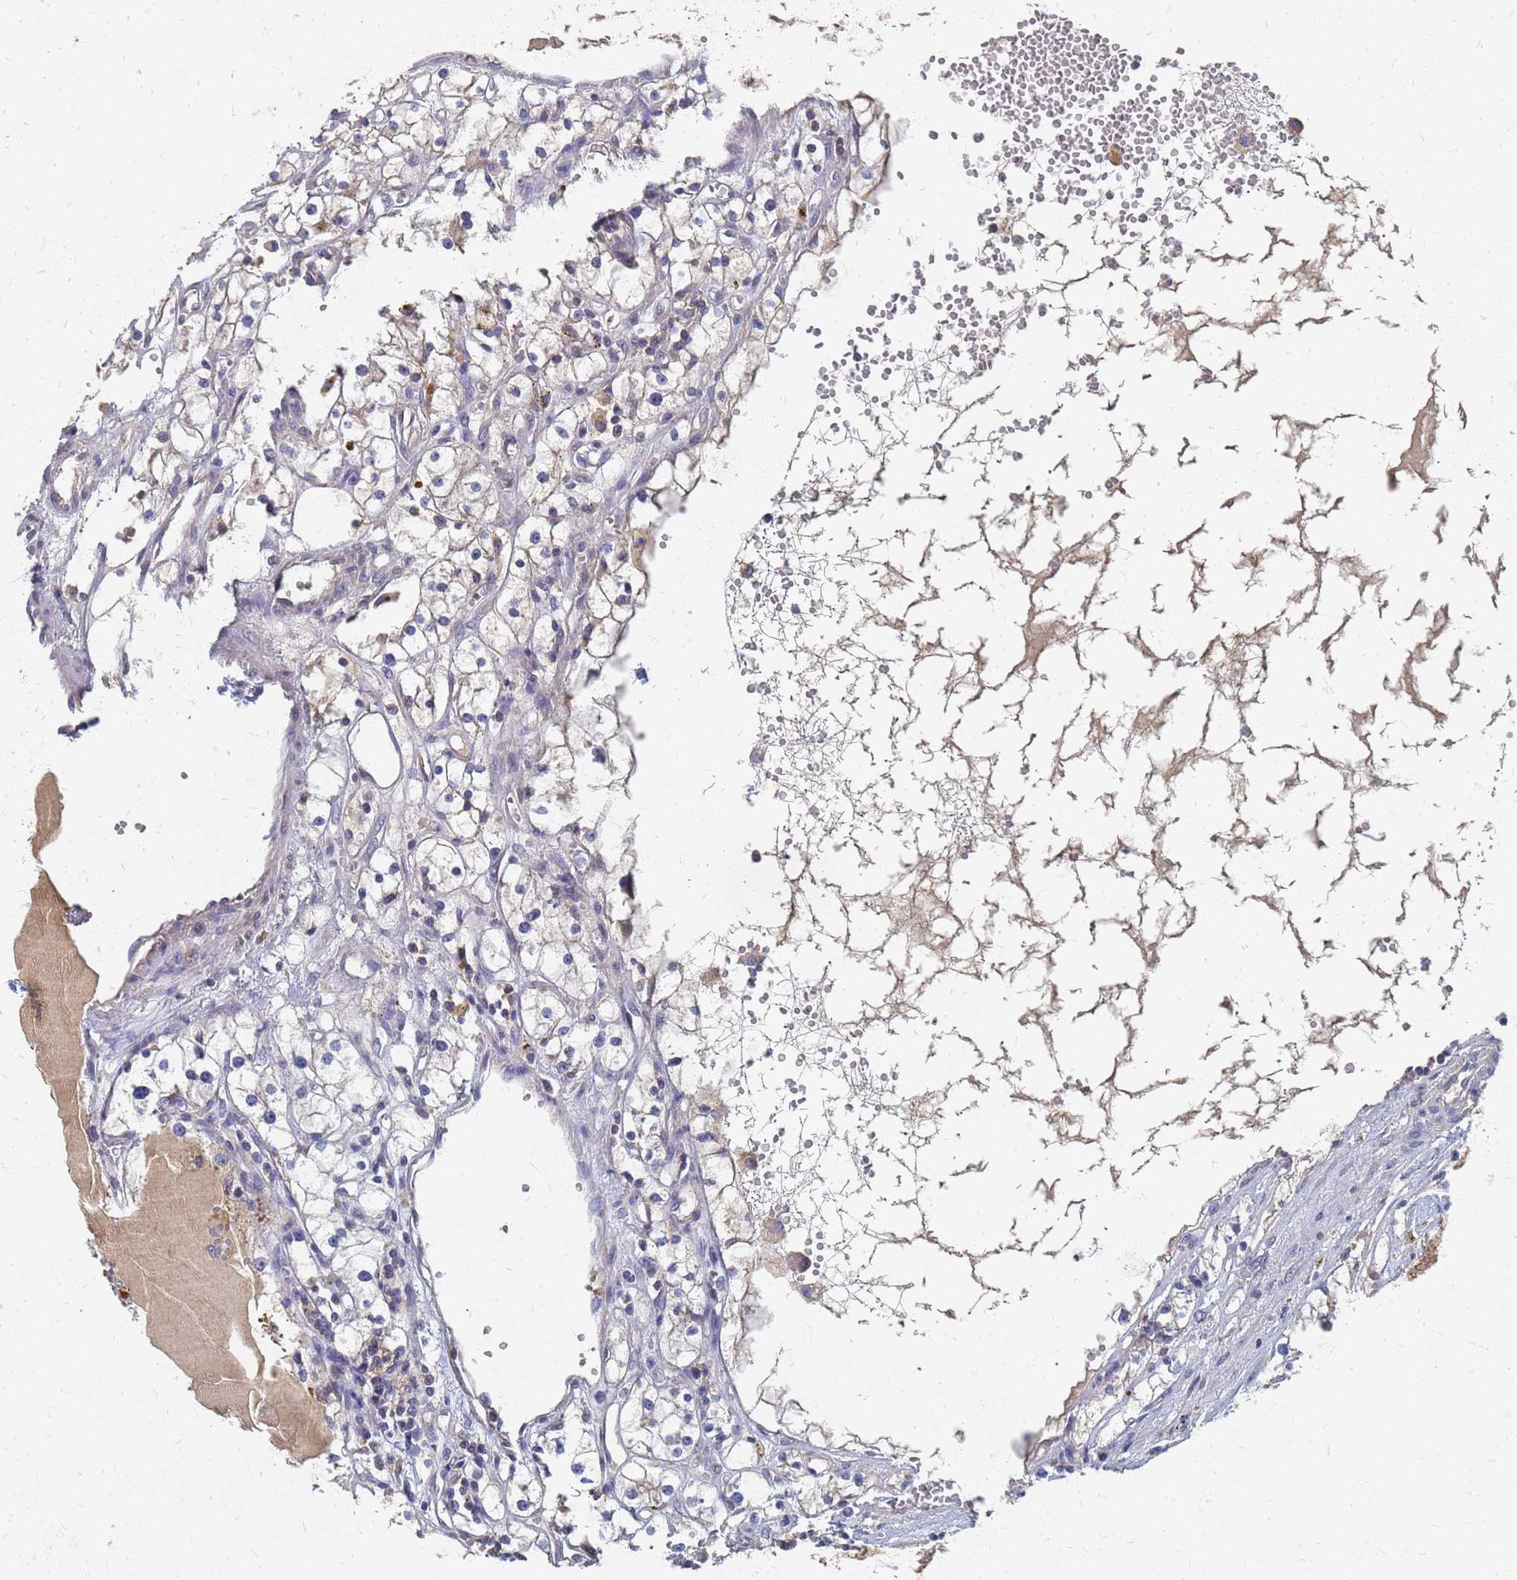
{"staining": {"intensity": "negative", "quantity": "none", "location": "none"}, "tissue": "renal cancer", "cell_type": "Tumor cells", "image_type": "cancer", "snomed": [{"axis": "morphology", "description": "Adenocarcinoma, NOS"}, {"axis": "topography", "description": "Kidney"}], "caption": "Photomicrograph shows no significant protein positivity in tumor cells of renal adenocarcinoma.", "gene": "KRCC1", "patient": {"sex": "male", "age": 56}}